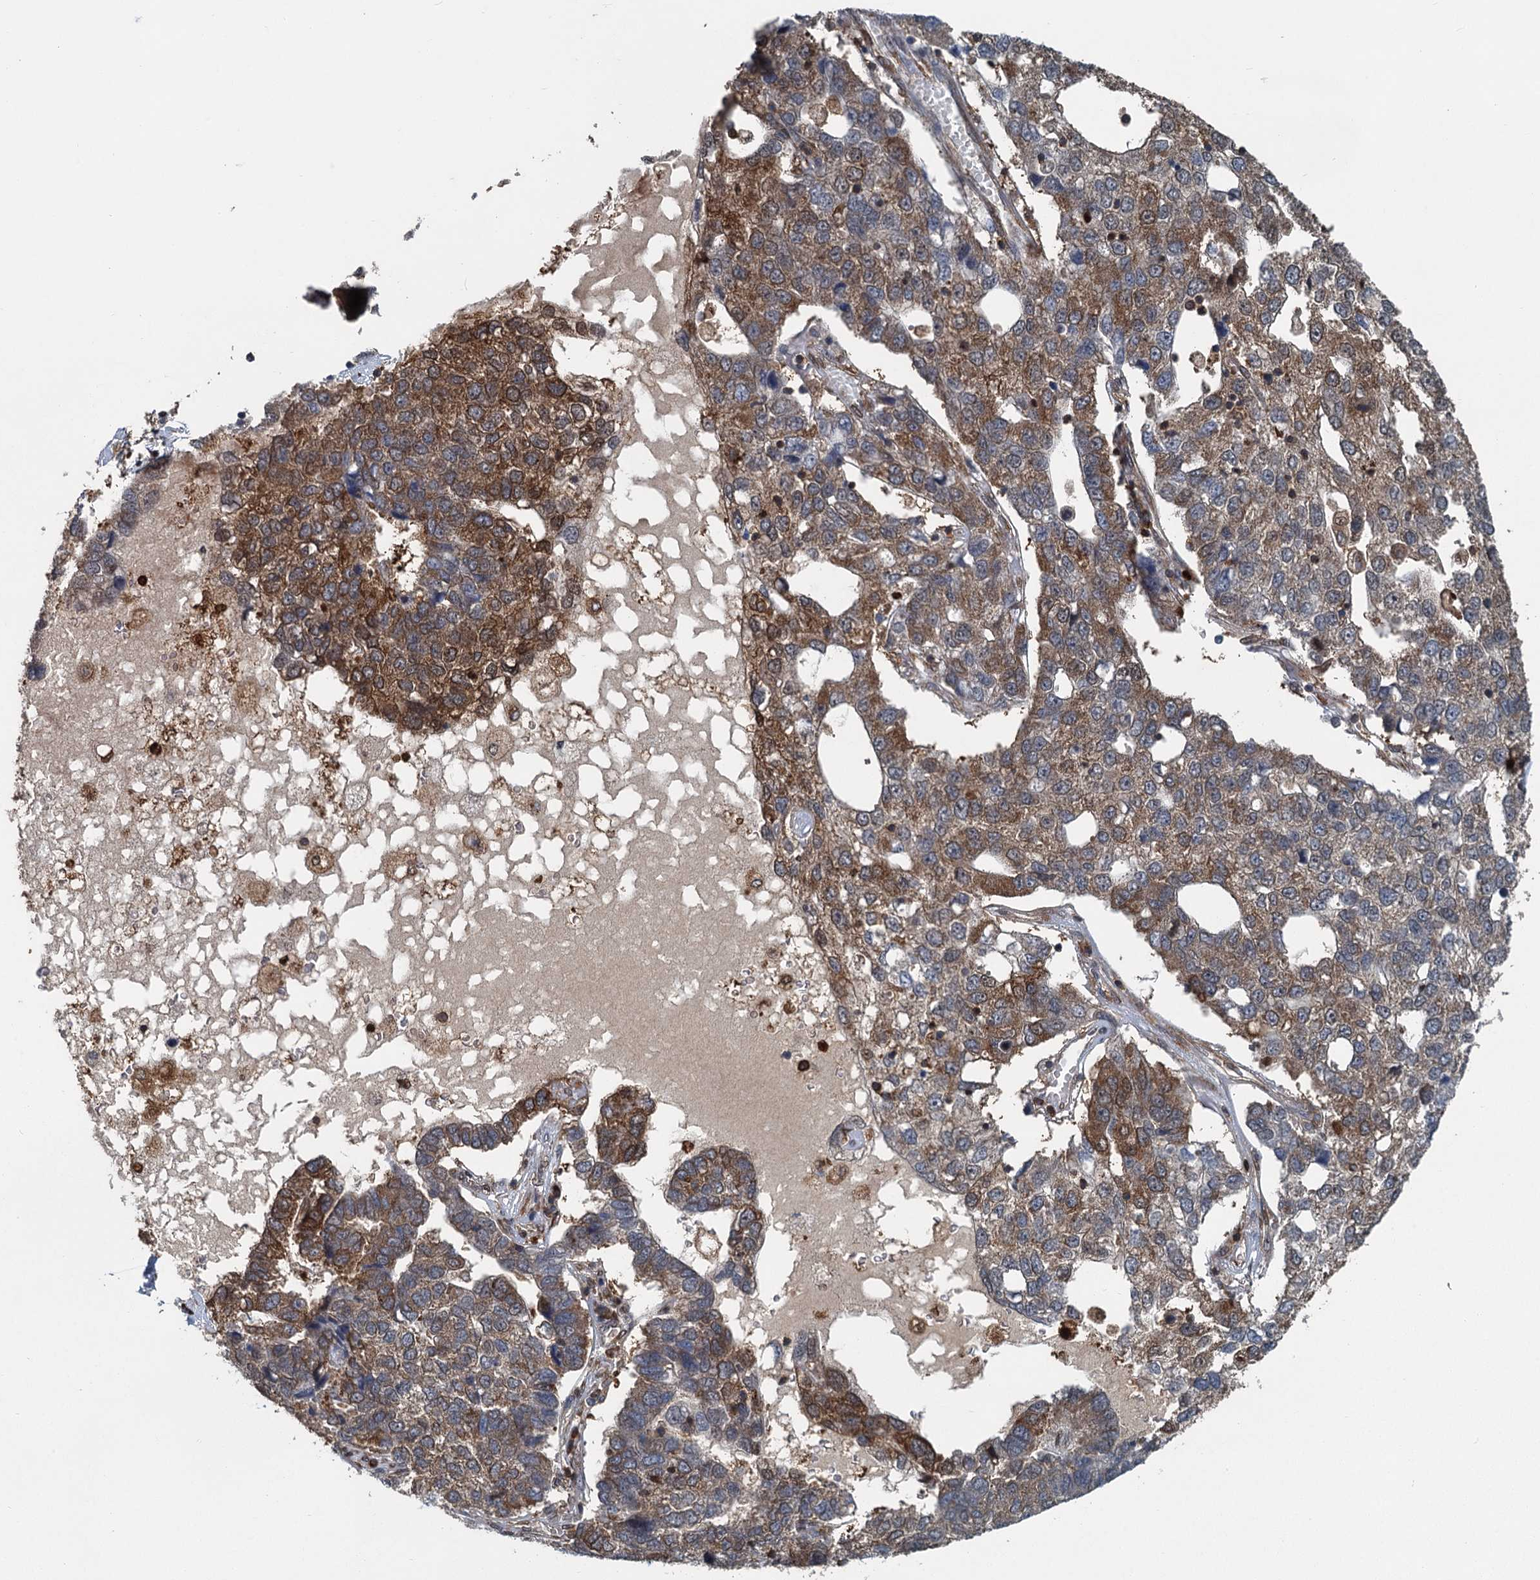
{"staining": {"intensity": "strong", "quantity": "25%-75%", "location": "cytoplasmic/membranous"}, "tissue": "pancreatic cancer", "cell_type": "Tumor cells", "image_type": "cancer", "snomed": [{"axis": "morphology", "description": "Adenocarcinoma, NOS"}, {"axis": "topography", "description": "Pancreas"}], "caption": "Human pancreatic adenocarcinoma stained with a brown dye shows strong cytoplasmic/membranous positive staining in about 25%-75% of tumor cells.", "gene": "GPI", "patient": {"sex": "female", "age": 61}}